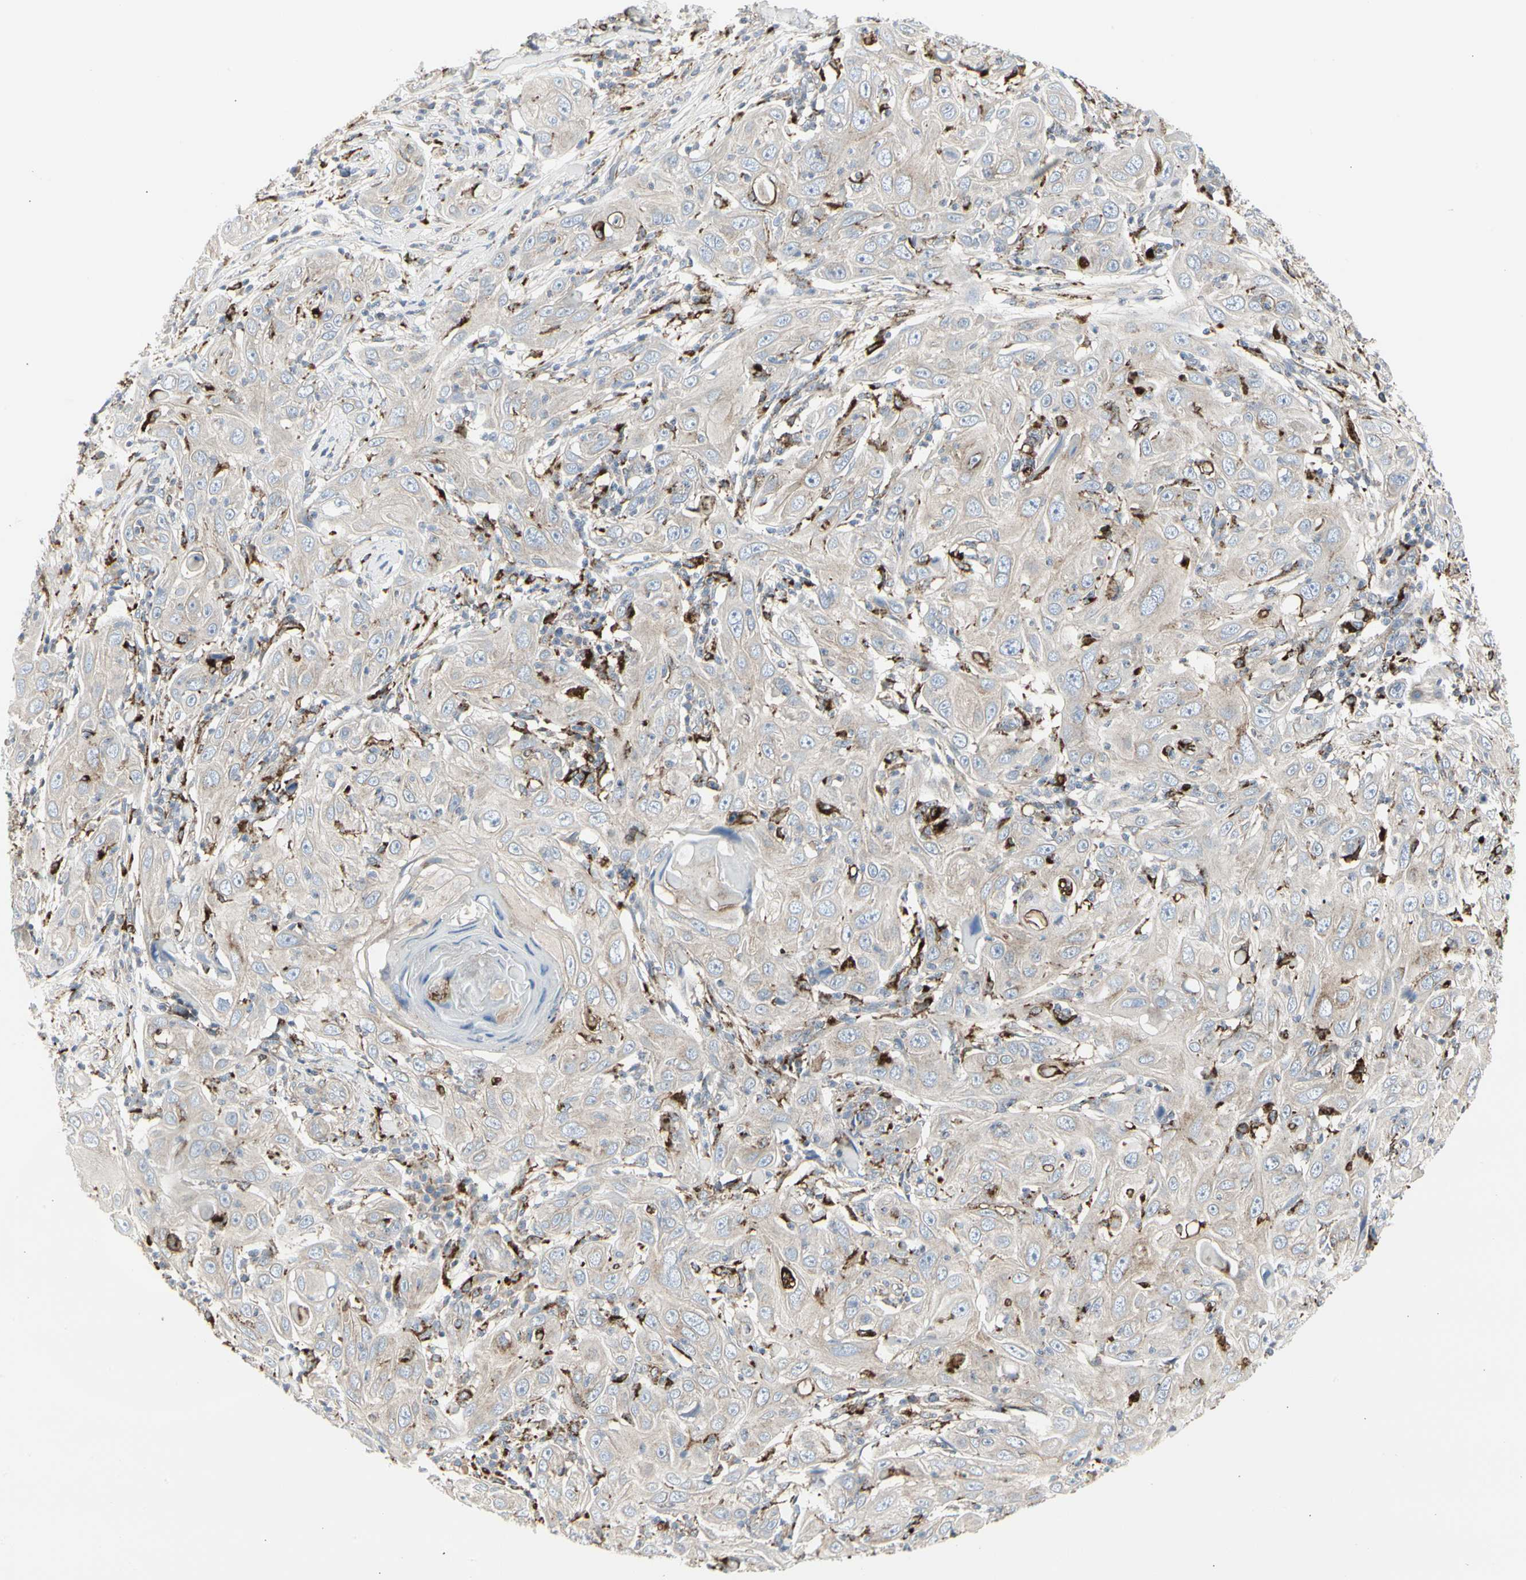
{"staining": {"intensity": "negative", "quantity": "none", "location": "none"}, "tissue": "skin cancer", "cell_type": "Tumor cells", "image_type": "cancer", "snomed": [{"axis": "morphology", "description": "Squamous cell carcinoma, NOS"}, {"axis": "topography", "description": "Skin"}], "caption": "A photomicrograph of human skin cancer is negative for staining in tumor cells.", "gene": "ATP6V1B2", "patient": {"sex": "female", "age": 88}}